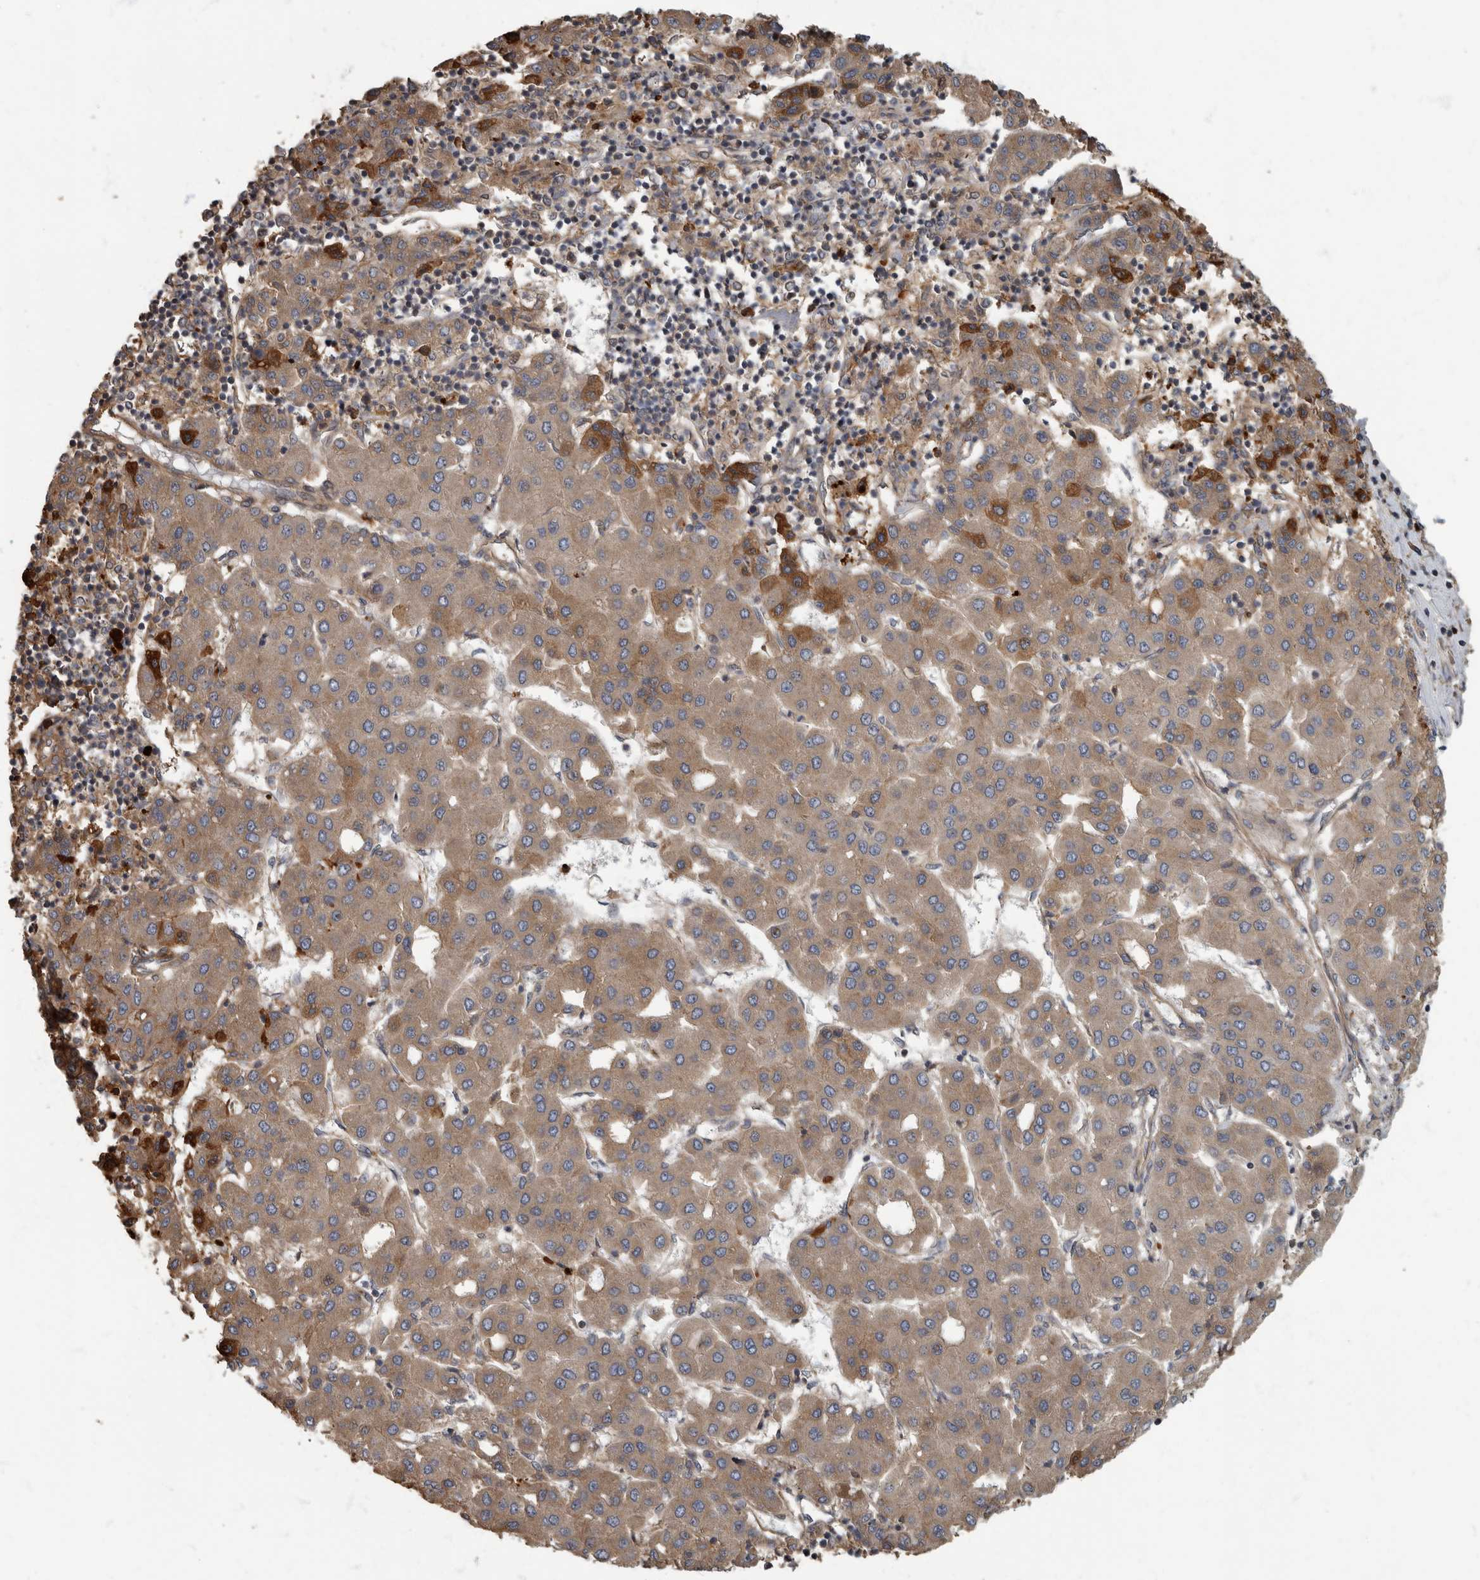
{"staining": {"intensity": "moderate", "quantity": ">75%", "location": "cytoplasmic/membranous"}, "tissue": "liver cancer", "cell_type": "Tumor cells", "image_type": "cancer", "snomed": [{"axis": "morphology", "description": "Carcinoma, Hepatocellular, NOS"}, {"axis": "topography", "description": "Liver"}], "caption": "Immunohistochemical staining of human hepatocellular carcinoma (liver) shows medium levels of moderate cytoplasmic/membranous protein staining in approximately >75% of tumor cells. Ihc stains the protein in brown and the nuclei are stained blue.", "gene": "DAAM1", "patient": {"sex": "male", "age": 65}}